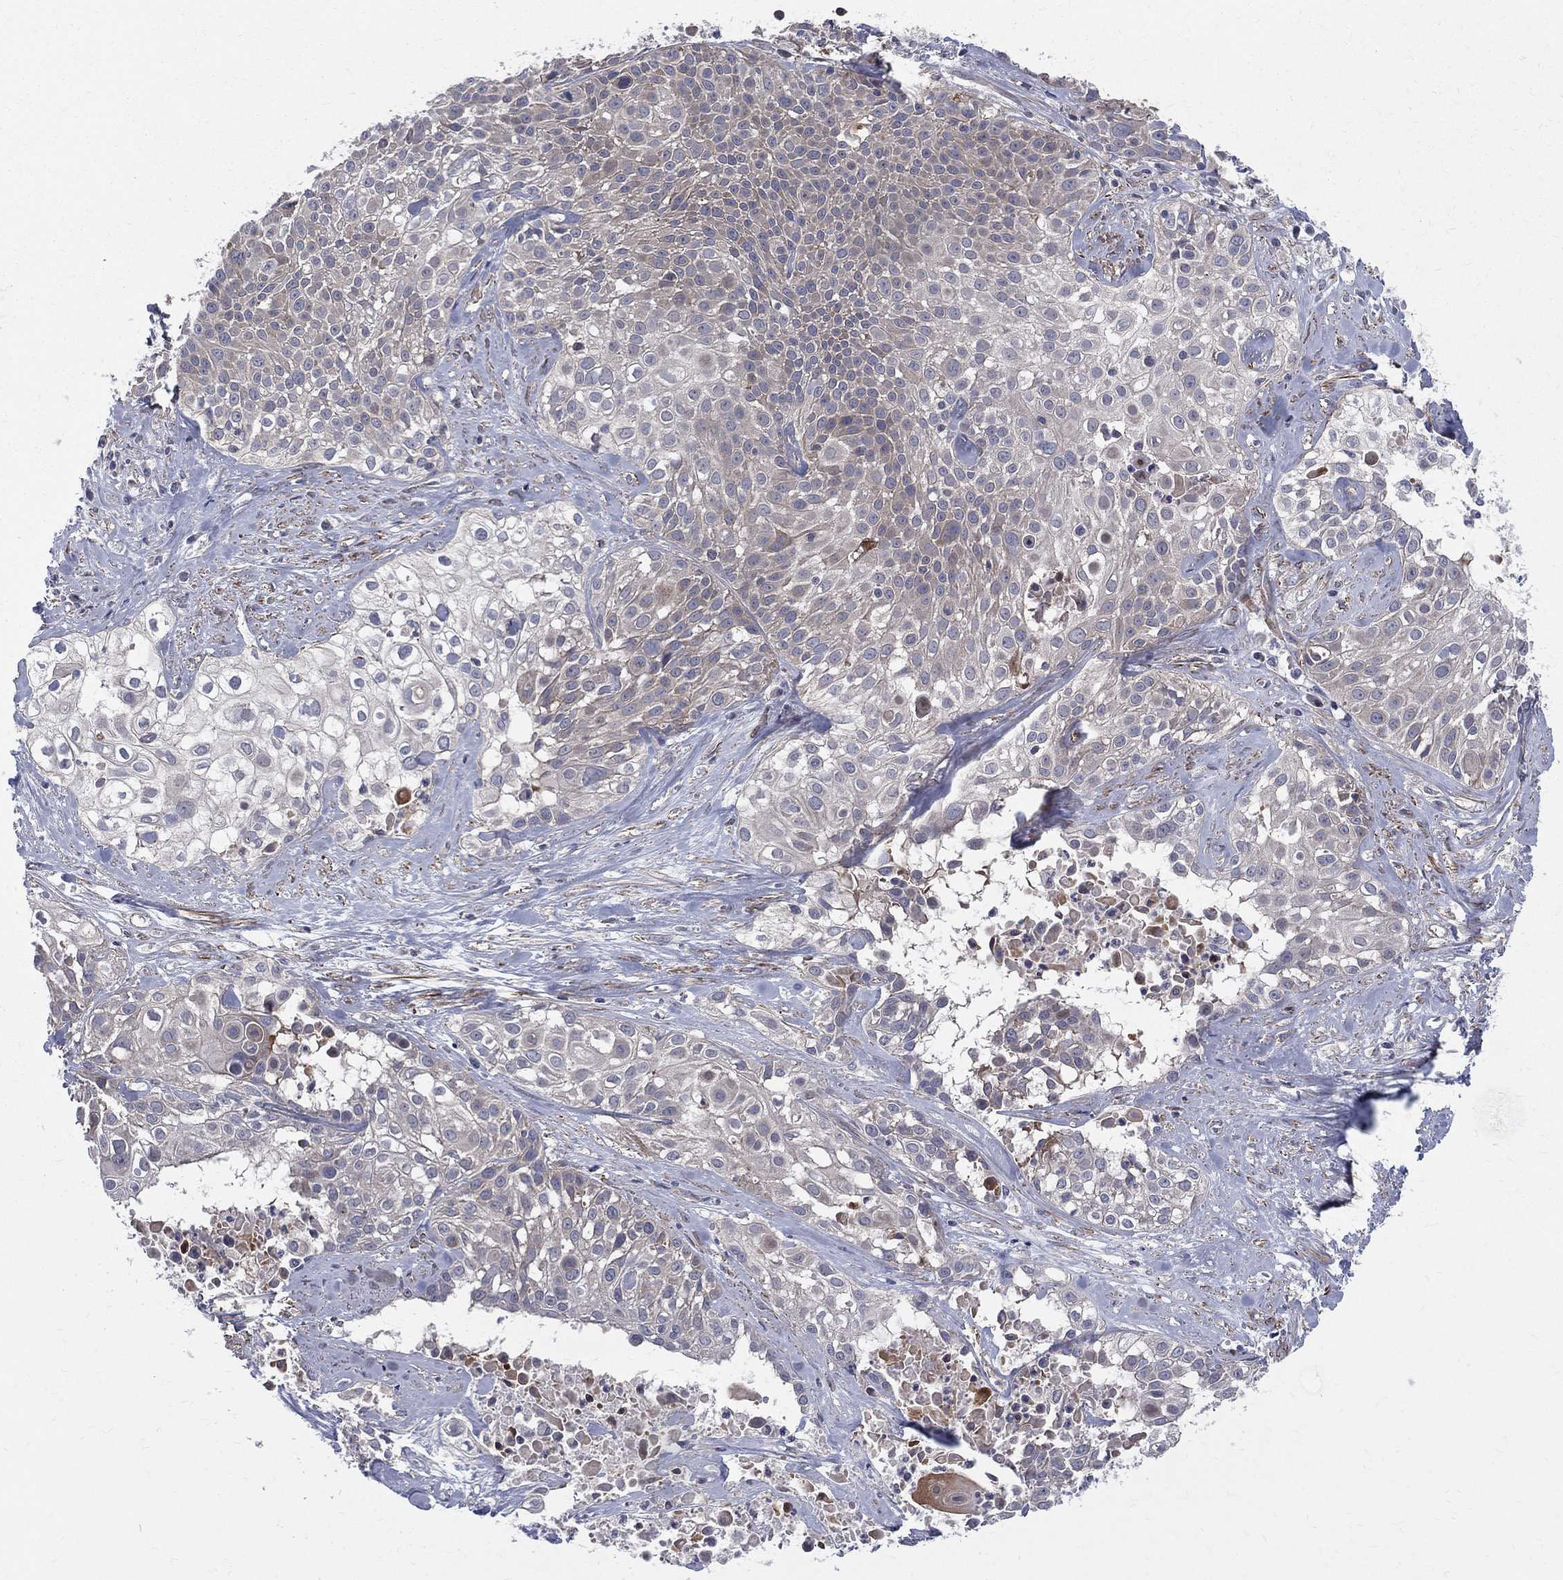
{"staining": {"intensity": "negative", "quantity": "none", "location": "none"}, "tissue": "cervical cancer", "cell_type": "Tumor cells", "image_type": "cancer", "snomed": [{"axis": "morphology", "description": "Squamous cell carcinoma, NOS"}, {"axis": "topography", "description": "Cervix"}], "caption": "The image shows no staining of tumor cells in squamous cell carcinoma (cervical). Nuclei are stained in blue.", "gene": "POMZP3", "patient": {"sex": "female", "age": 39}}